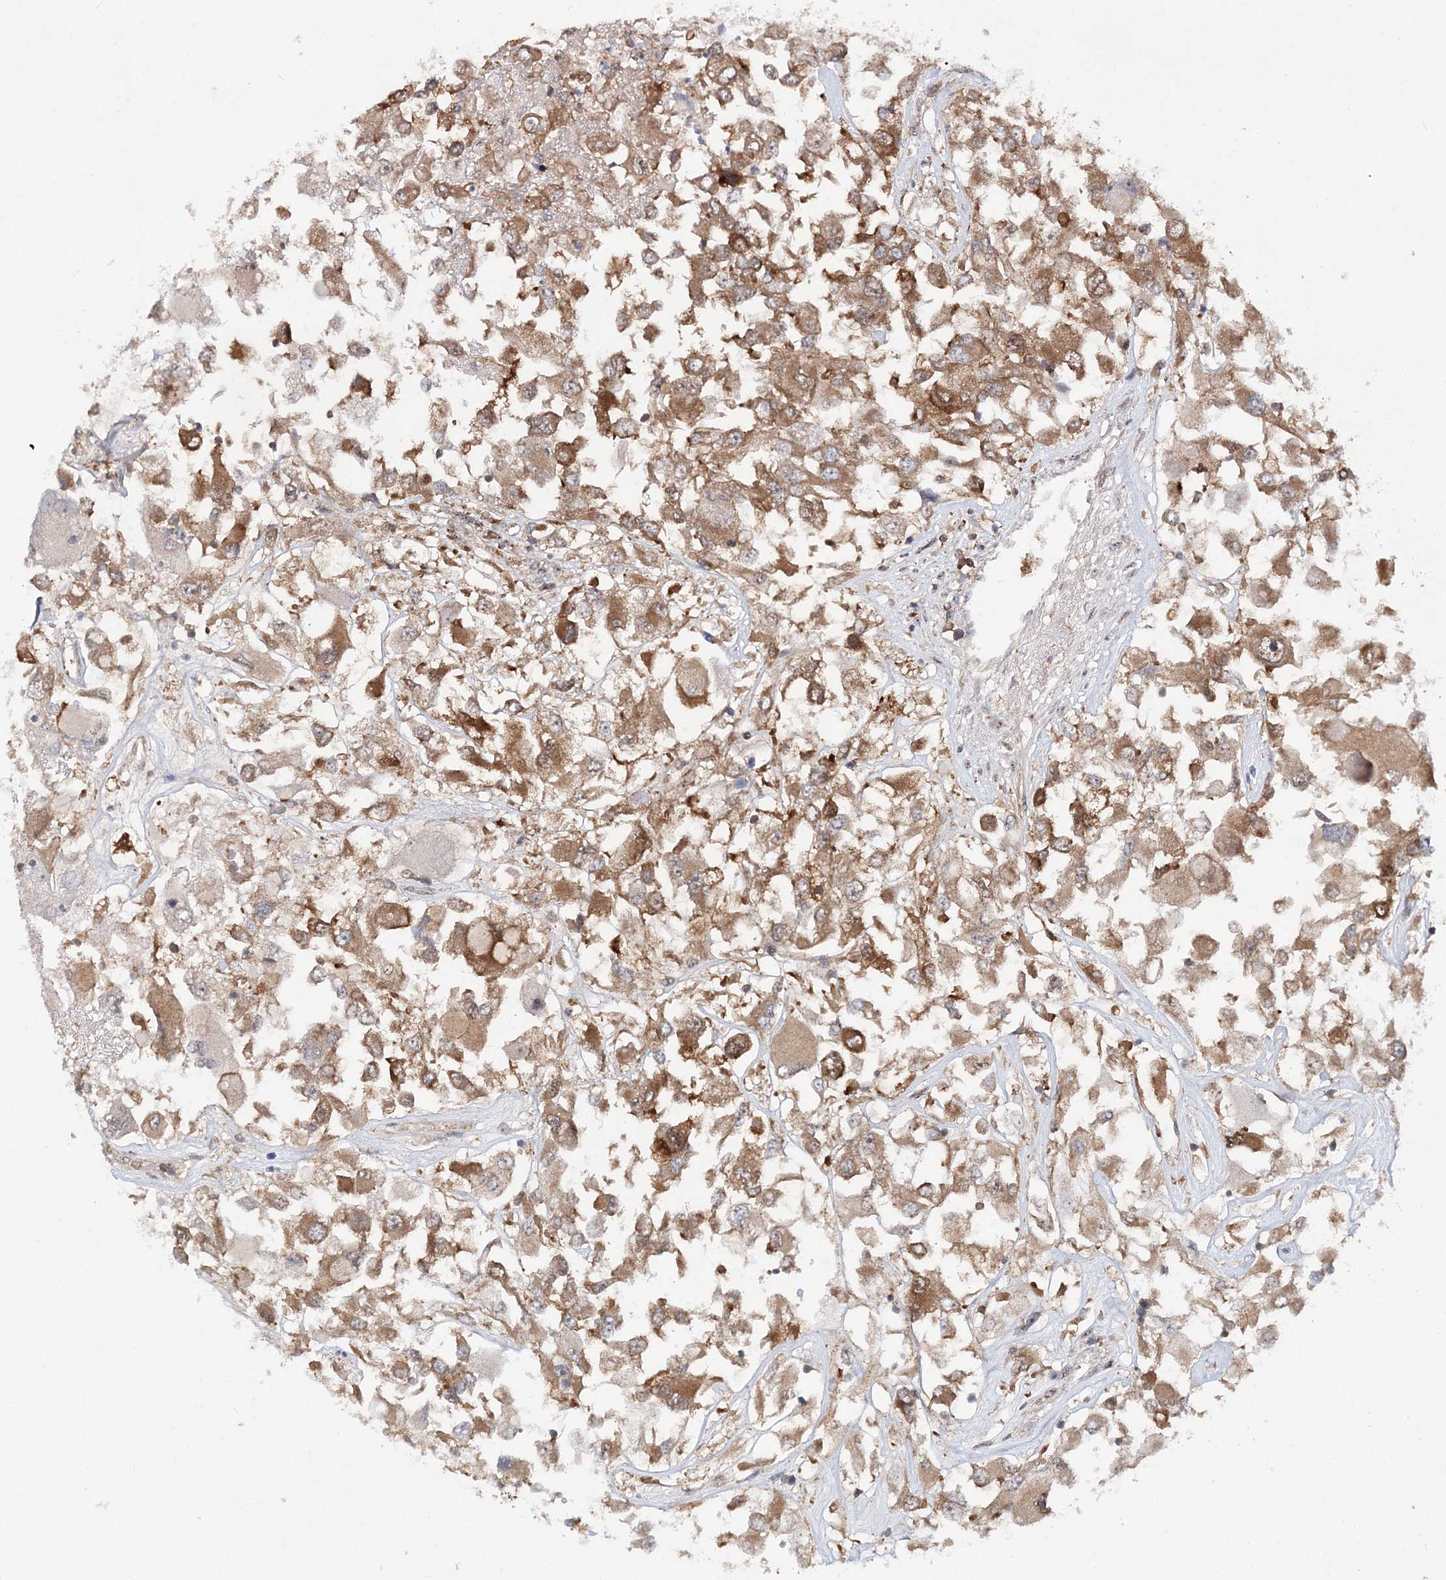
{"staining": {"intensity": "moderate", "quantity": ">75%", "location": "cytoplasmic/membranous"}, "tissue": "renal cancer", "cell_type": "Tumor cells", "image_type": "cancer", "snomed": [{"axis": "morphology", "description": "Adenocarcinoma, NOS"}, {"axis": "topography", "description": "Kidney"}], "caption": "This image shows adenocarcinoma (renal) stained with IHC to label a protein in brown. The cytoplasmic/membranous of tumor cells show moderate positivity for the protein. Nuclei are counter-stained blue.", "gene": "NIF3L1", "patient": {"sex": "female", "age": 52}}